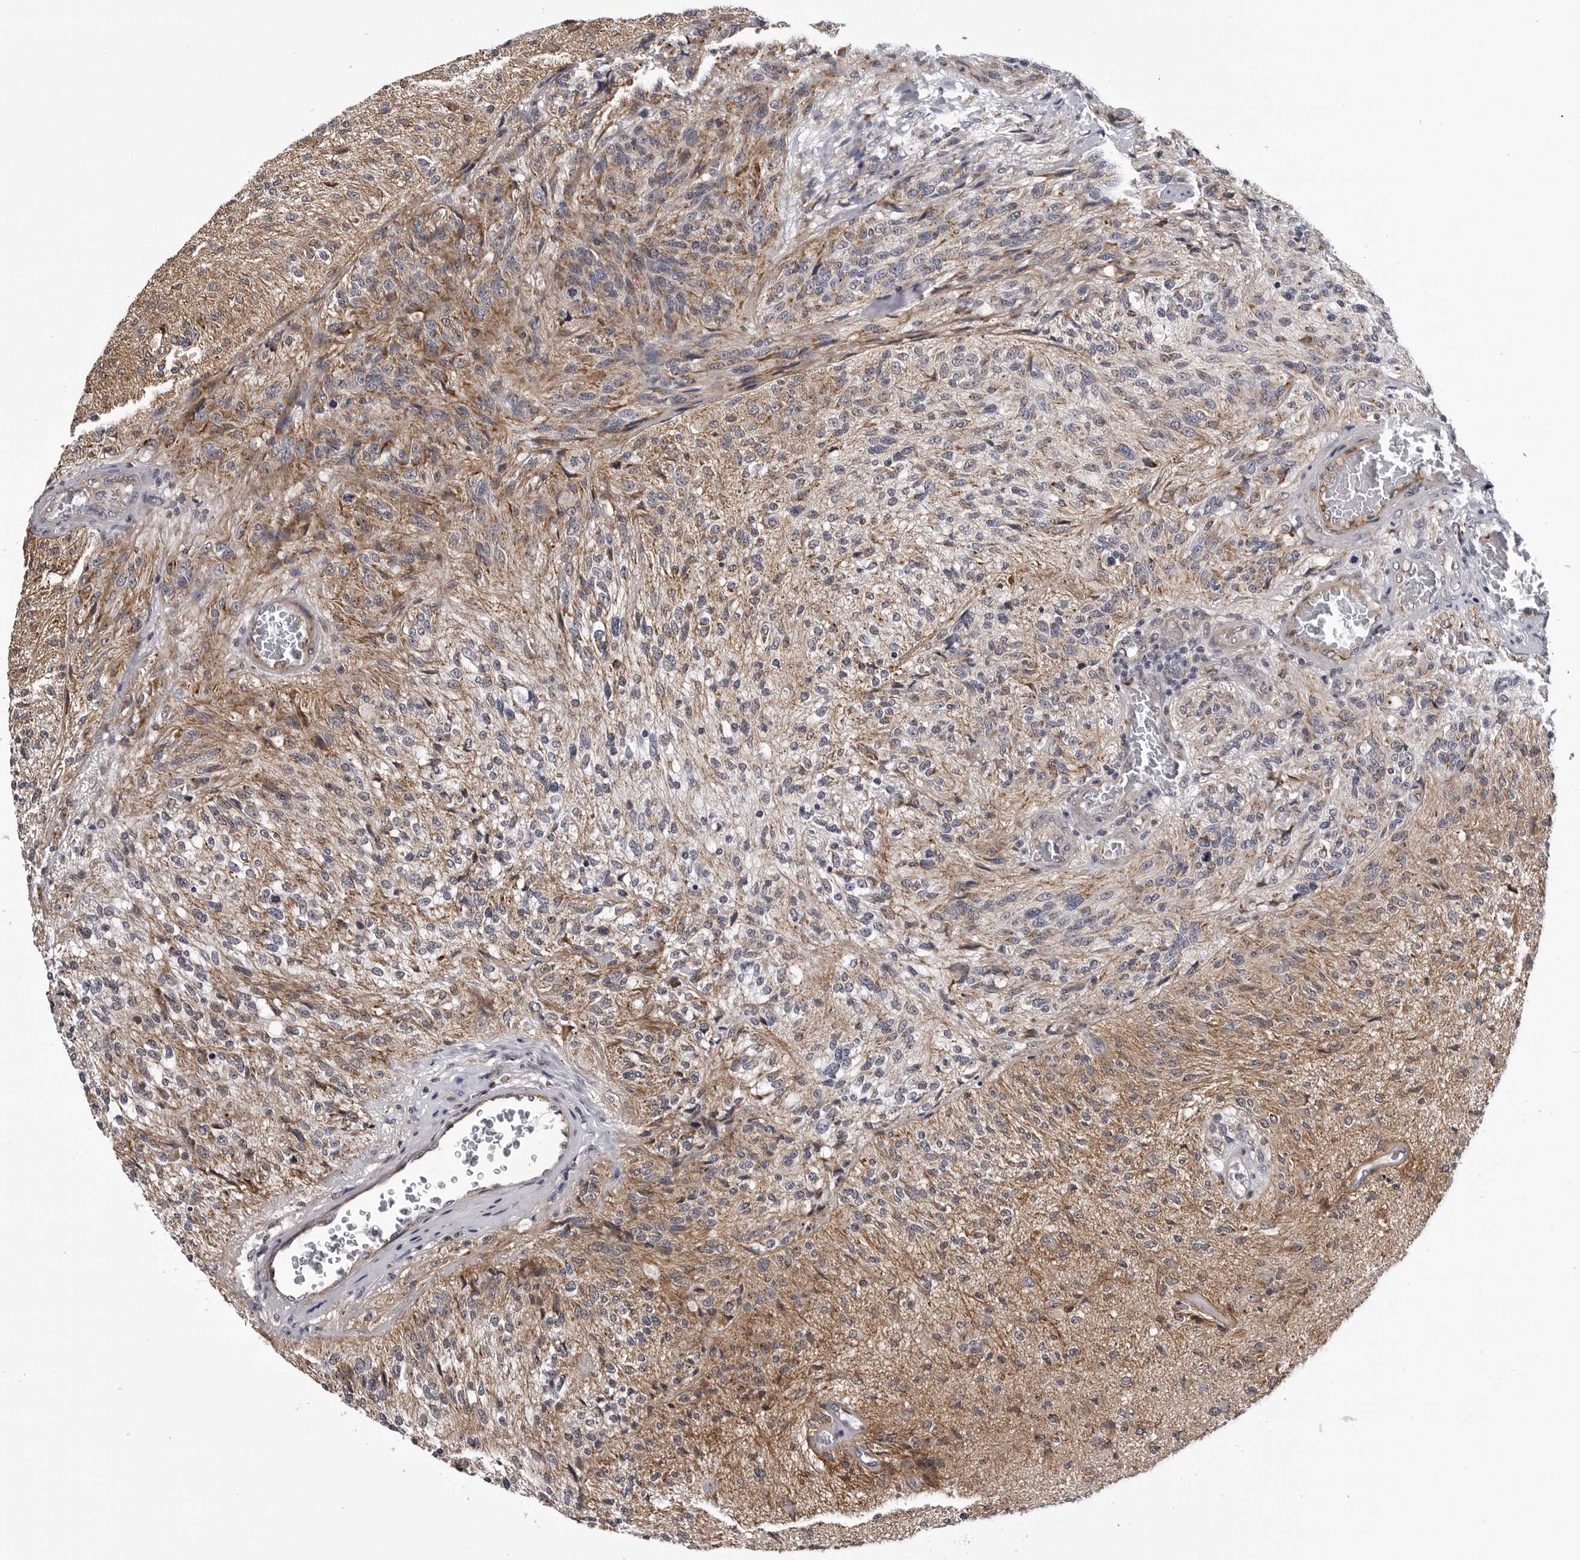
{"staining": {"intensity": "moderate", "quantity": "25%-75%", "location": "cytoplasmic/membranous"}, "tissue": "glioma", "cell_type": "Tumor cells", "image_type": "cancer", "snomed": [{"axis": "morphology", "description": "Normal tissue, NOS"}, {"axis": "morphology", "description": "Glioma, malignant, High grade"}, {"axis": "topography", "description": "Cerebral cortex"}], "caption": "Immunohistochemistry (DAB) staining of glioma reveals moderate cytoplasmic/membranous protein positivity in approximately 25%-75% of tumor cells.", "gene": "CDK20", "patient": {"sex": "male", "age": 77}}